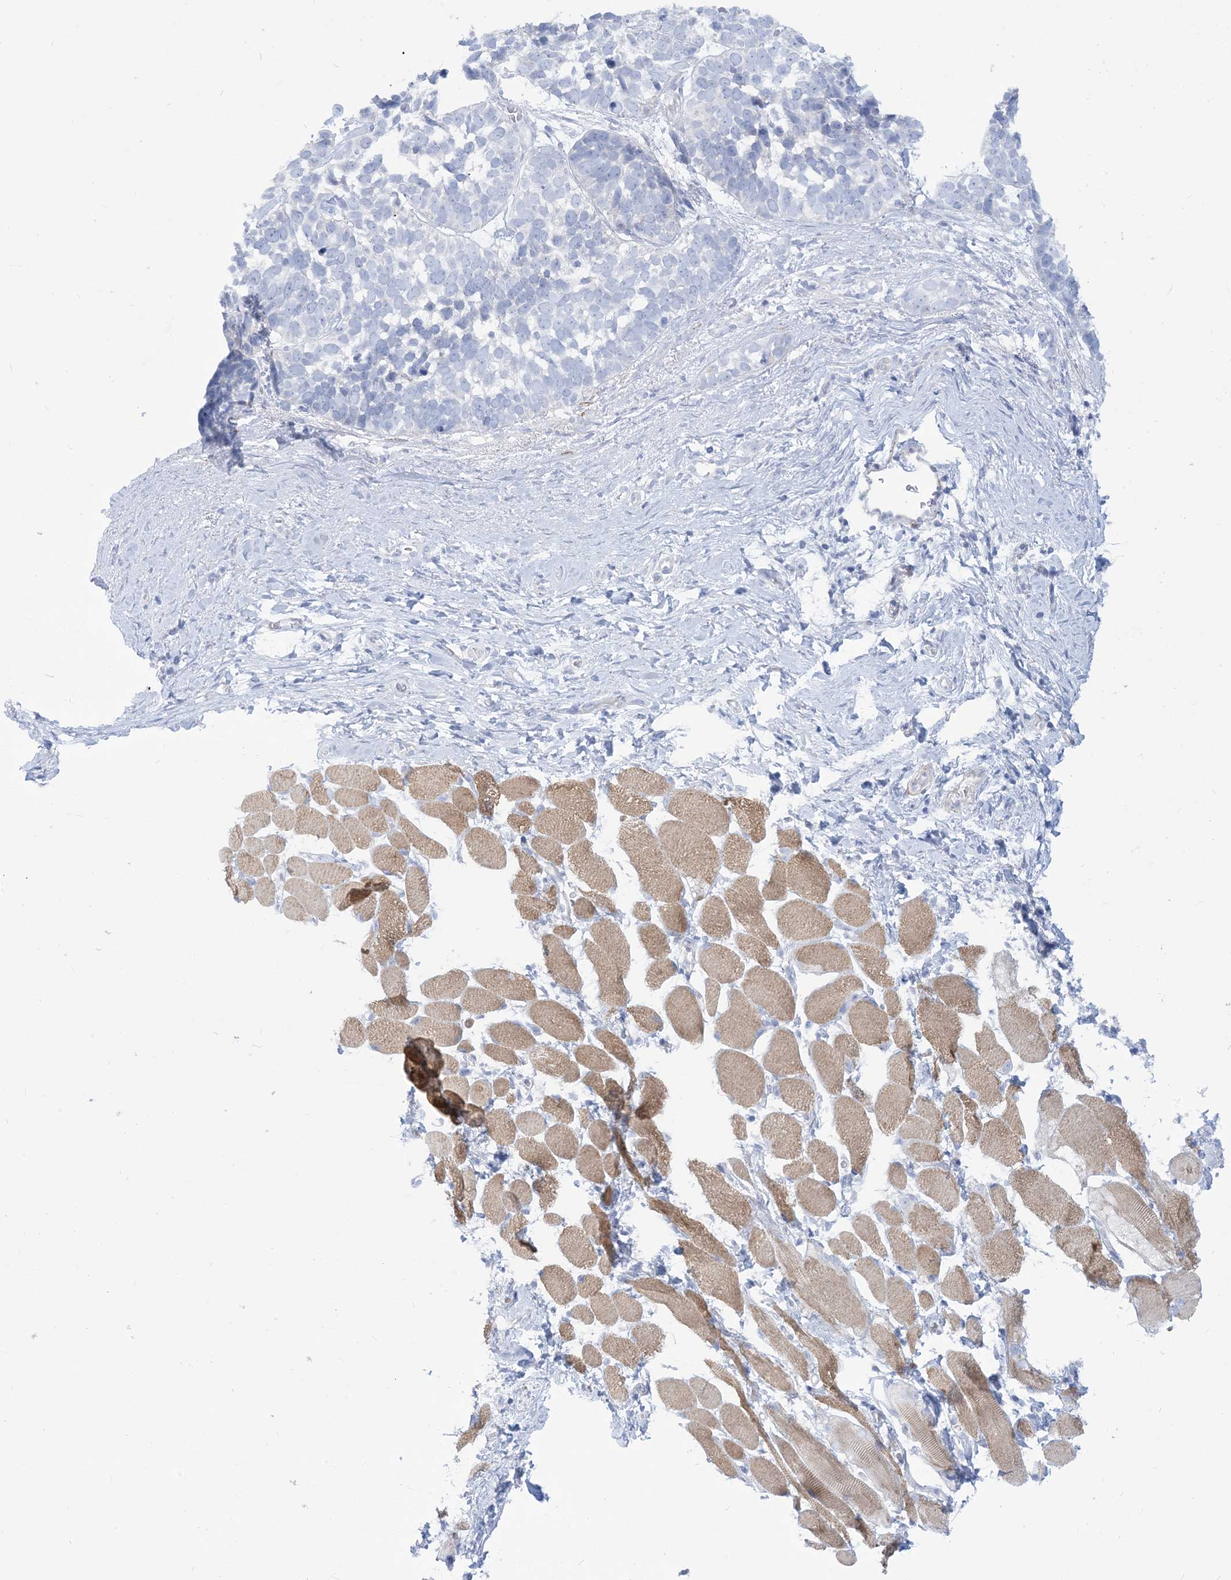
{"staining": {"intensity": "negative", "quantity": "none", "location": "none"}, "tissue": "skin cancer", "cell_type": "Tumor cells", "image_type": "cancer", "snomed": [{"axis": "morphology", "description": "Basal cell carcinoma"}, {"axis": "topography", "description": "Skin"}], "caption": "The immunohistochemistry (IHC) micrograph has no significant positivity in tumor cells of skin cancer (basal cell carcinoma) tissue.", "gene": "MARS2", "patient": {"sex": "male", "age": 62}}